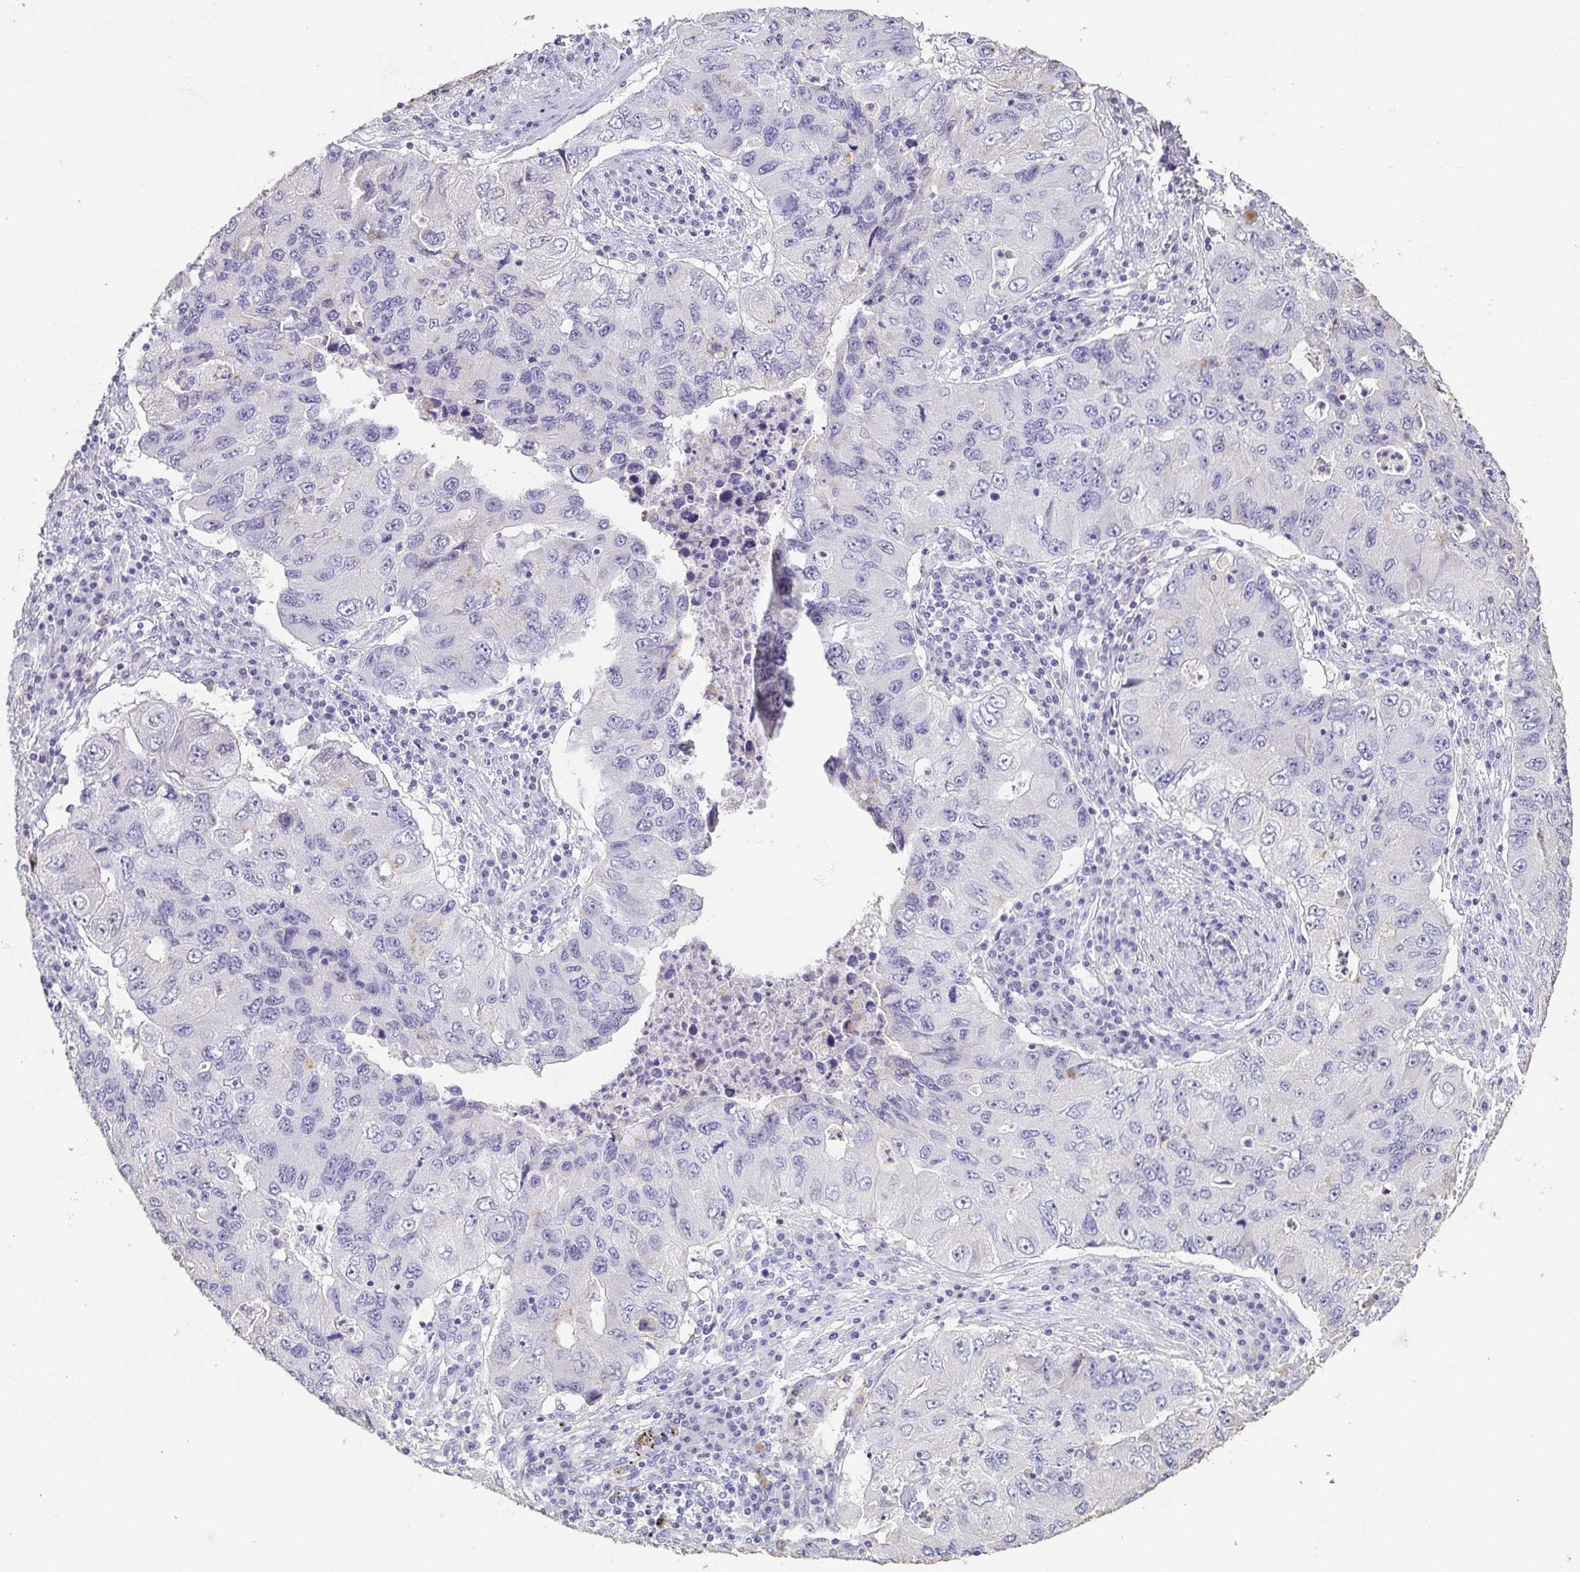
{"staining": {"intensity": "negative", "quantity": "none", "location": "none"}, "tissue": "lung cancer", "cell_type": "Tumor cells", "image_type": "cancer", "snomed": [{"axis": "morphology", "description": "Adenocarcinoma, NOS"}, {"axis": "morphology", "description": "Adenocarcinoma, metastatic, NOS"}, {"axis": "topography", "description": "Lymph node"}, {"axis": "topography", "description": "Lung"}], "caption": "Immunohistochemistry (IHC) histopathology image of neoplastic tissue: adenocarcinoma (lung) stained with DAB shows no significant protein staining in tumor cells. (Stains: DAB immunohistochemistry with hematoxylin counter stain, Microscopy: brightfield microscopy at high magnification).", "gene": "BPIFA2", "patient": {"sex": "female", "age": 54}}